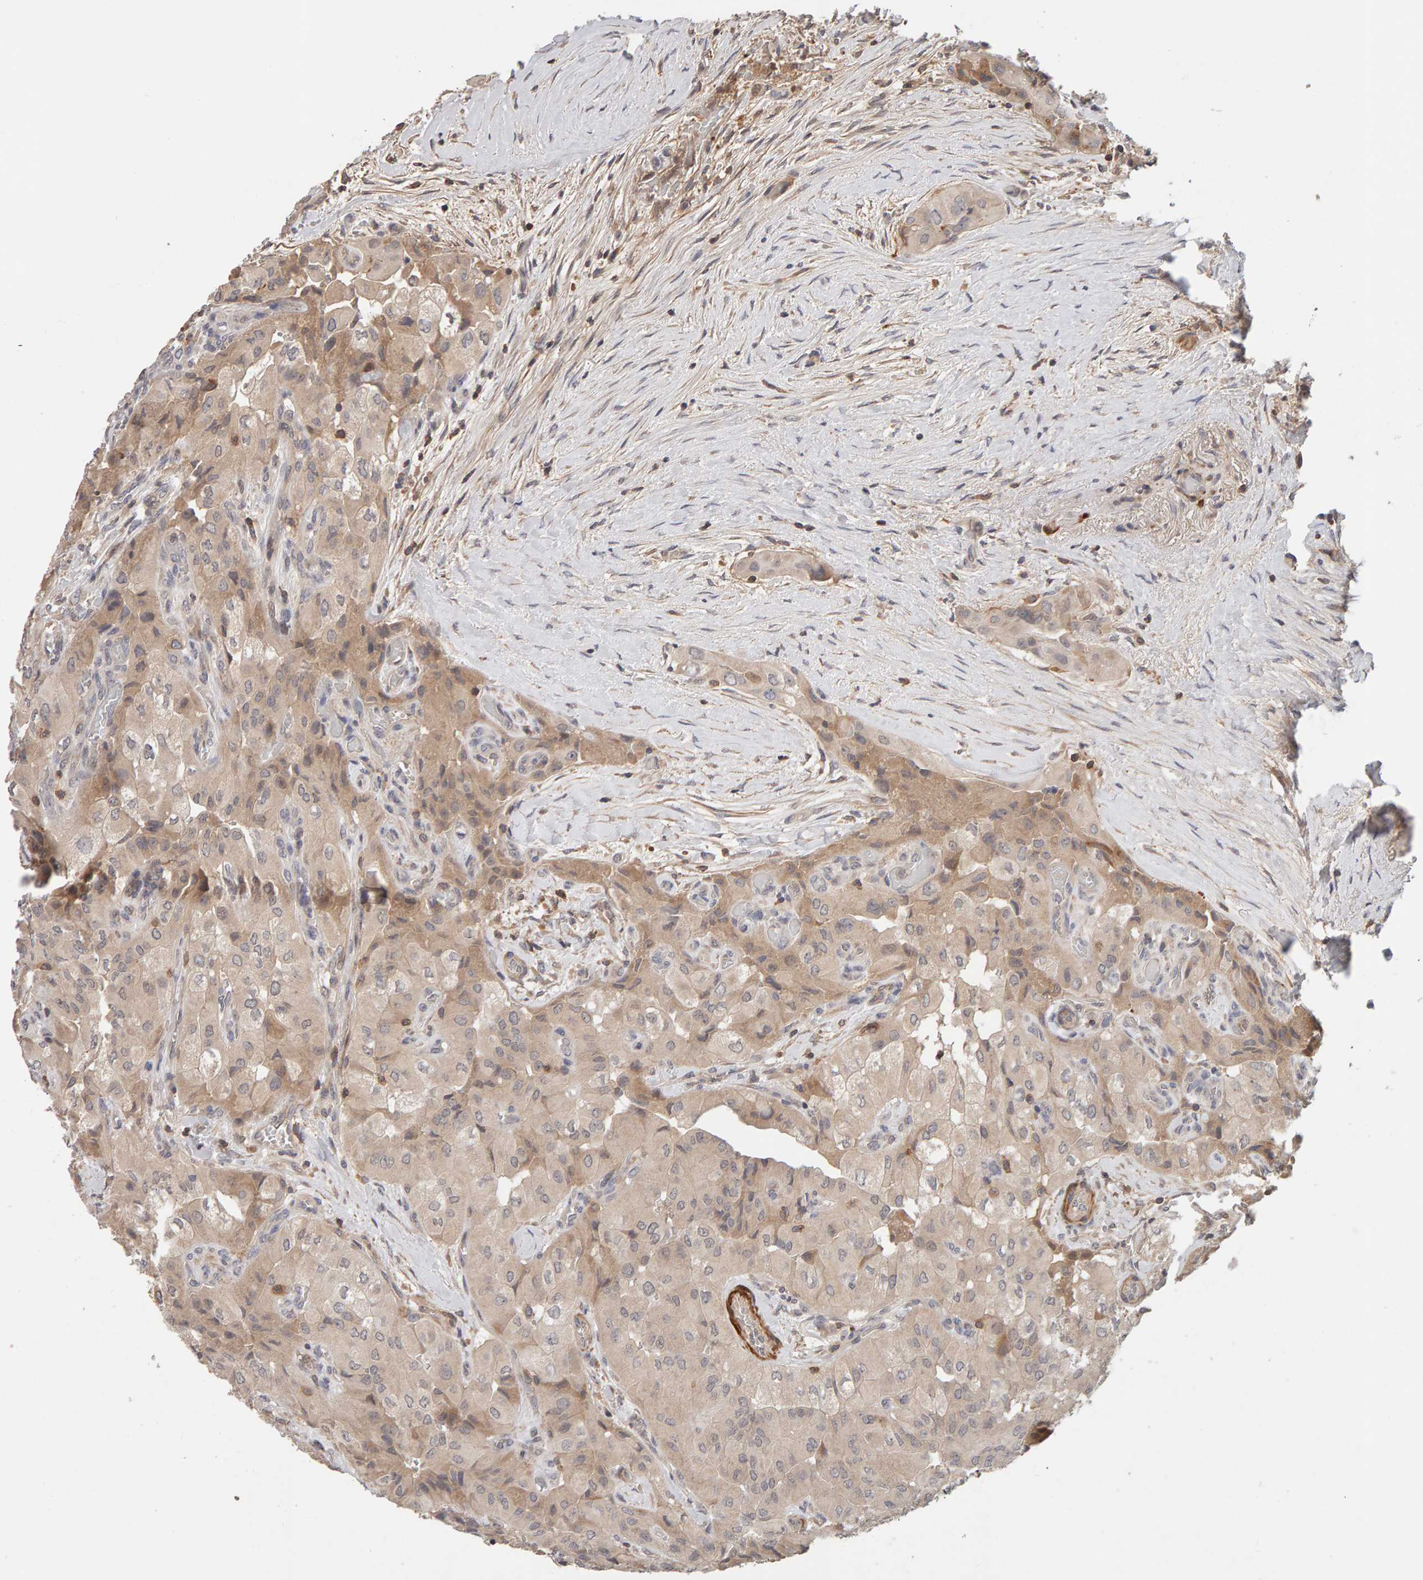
{"staining": {"intensity": "weak", "quantity": ">75%", "location": "cytoplasmic/membranous"}, "tissue": "thyroid cancer", "cell_type": "Tumor cells", "image_type": "cancer", "snomed": [{"axis": "morphology", "description": "Papillary adenocarcinoma, NOS"}, {"axis": "topography", "description": "Thyroid gland"}], "caption": "Protein analysis of thyroid cancer (papillary adenocarcinoma) tissue exhibits weak cytoplasmic/membranous expression in approximately >75% of tumor cells.", "gene": "NUDCD1", "patient": {"sex": "female", "age": 59}}